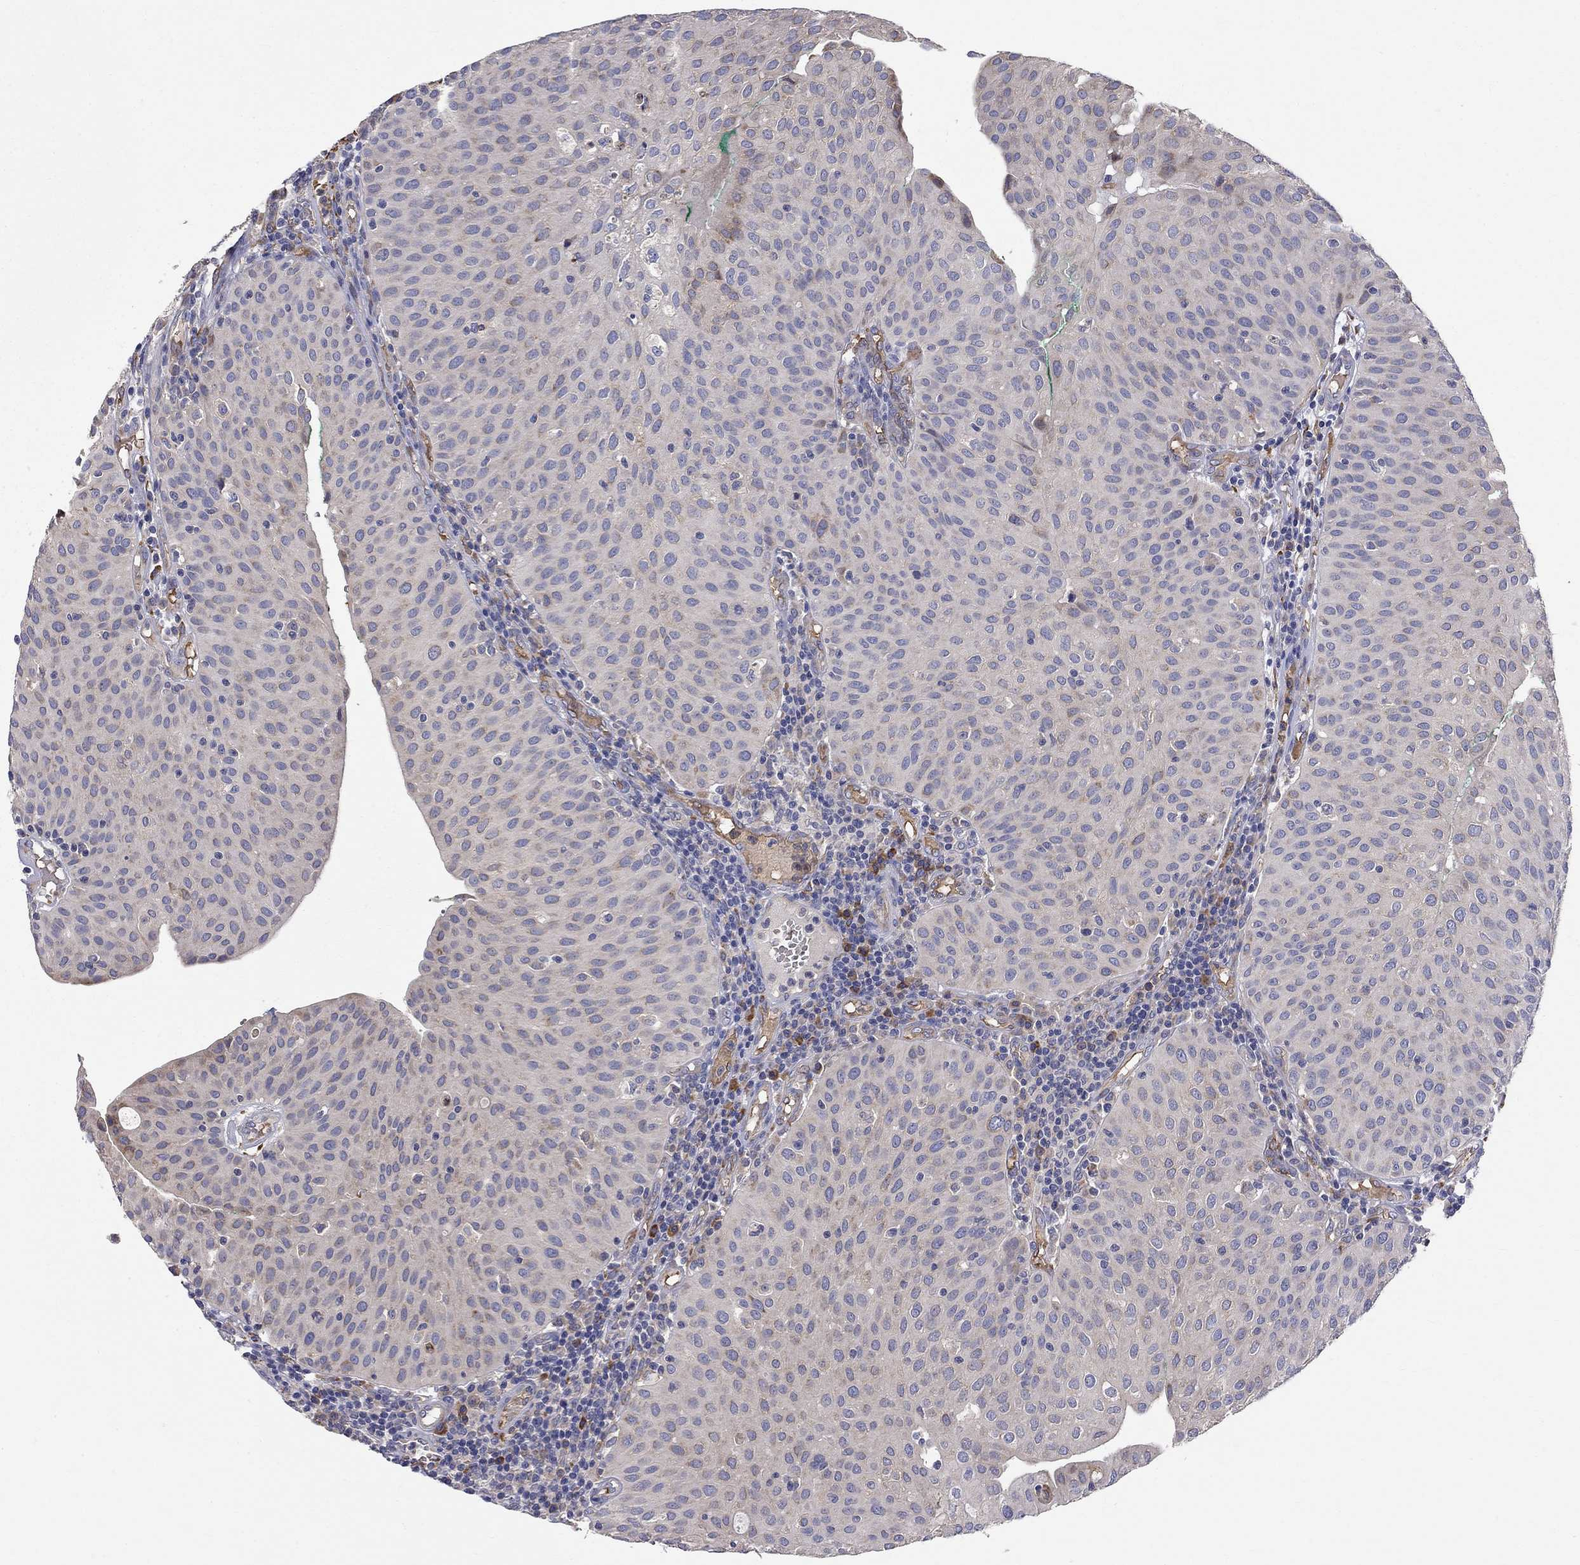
{"staining": {"intensity": "moderate", "quantity": "<25%", "location": "cytoplasmic/membranous"}, "tissue": "urothelial cancer", "cell_type": "Tumor cells", "image_type": "cancer", "snomed": [{"axis": "morphology", "description": "Urothelial carcinoma, Low grade"}, {"axis": "topography", "description": "Urinary bladder"}], "caption": "An immunohistochemistry histopathology image of tumor tissue is shown. Protein staining in brown labels moderate cytoplasmic/membranous positivity in low-grade urothelial carcinoma within tumor cells.", "gene": "CASTOR1", "patient": {"sex": "male", "age": 54}}